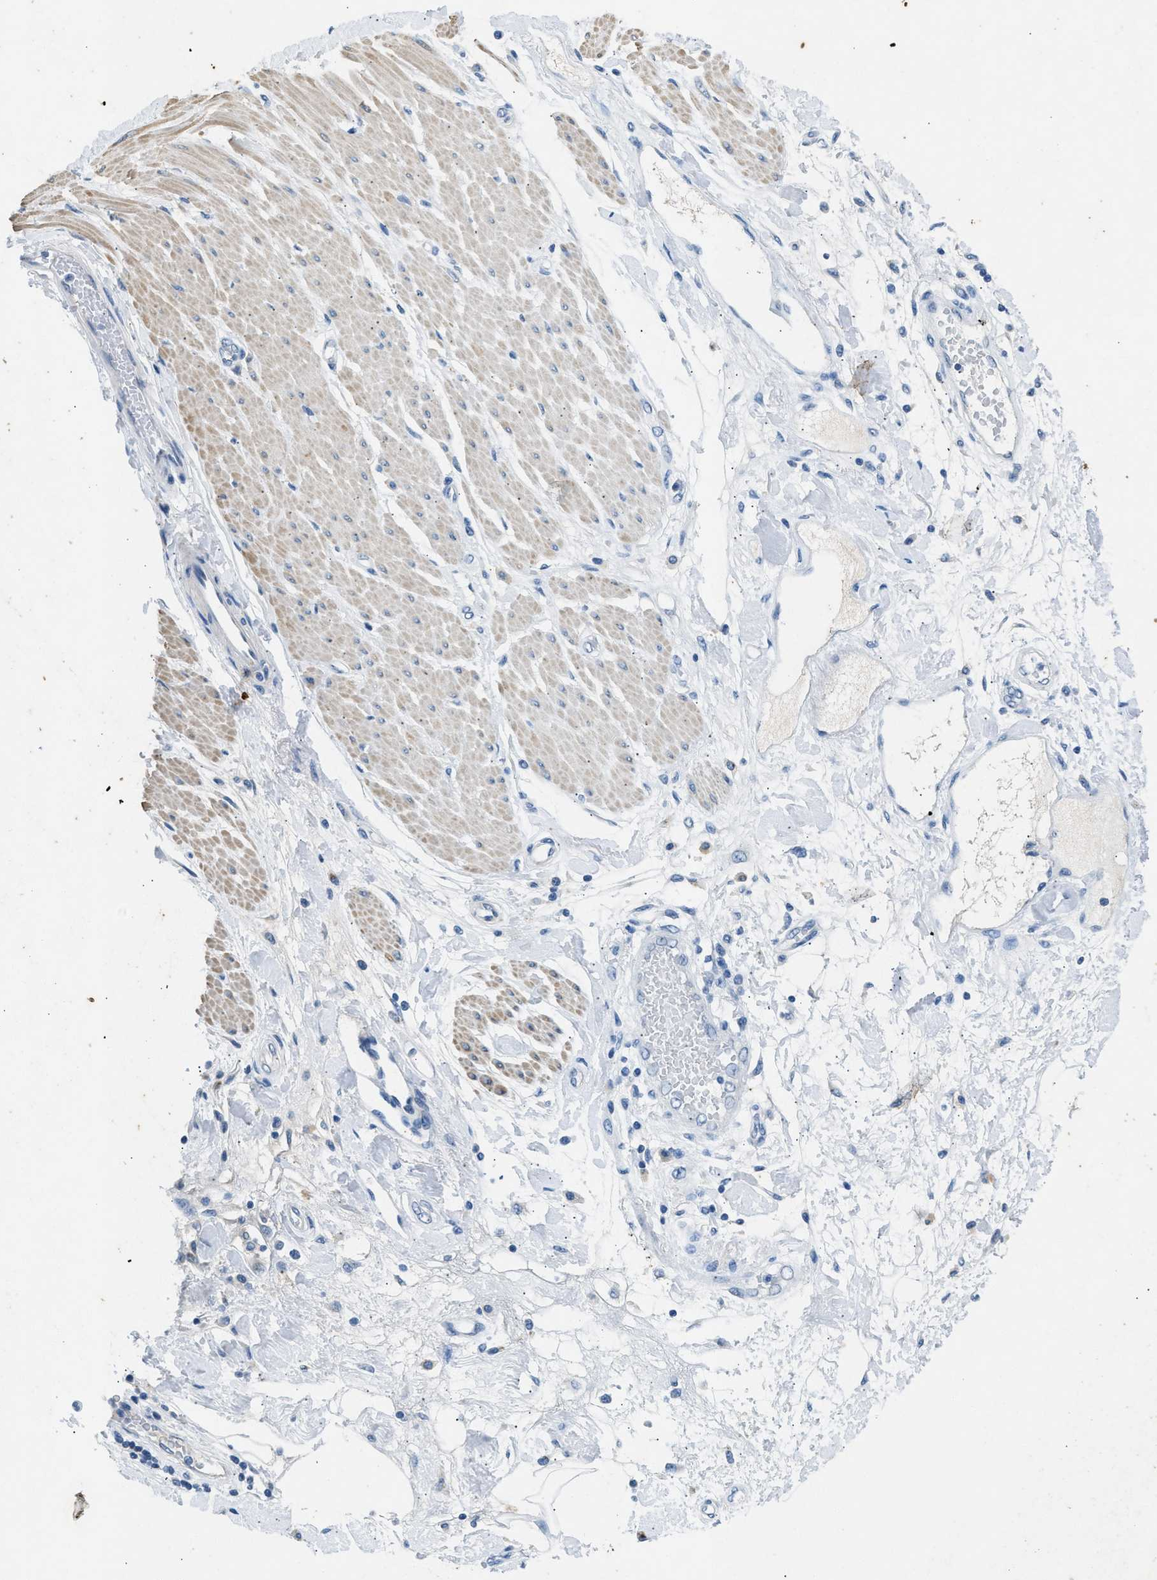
{"staining": {"intensity": "negative", "quantity": "none", "location": "none"}, "tissue": "adipose tissue", "cell_type": "Adipocytes", "image_type": "normal", "snomed": [{"axis": "morphology", "description": "Normal tissue, NOS"}, {"axis": "morphology", "description": "Adenocarcinoma, NOS"}, {"axis": "topography", "description": "Duodenum"}, {"axis": "topography", "description": "Peripheral nerve tissue"}], "caption": "Immunohistochemistry micrograph of normal human adipose tissue stained for a protein (brown), which shows no staining in adipocytes.", "gene": "CFAP20", "patient": {"sex": "female", "age": 60}}